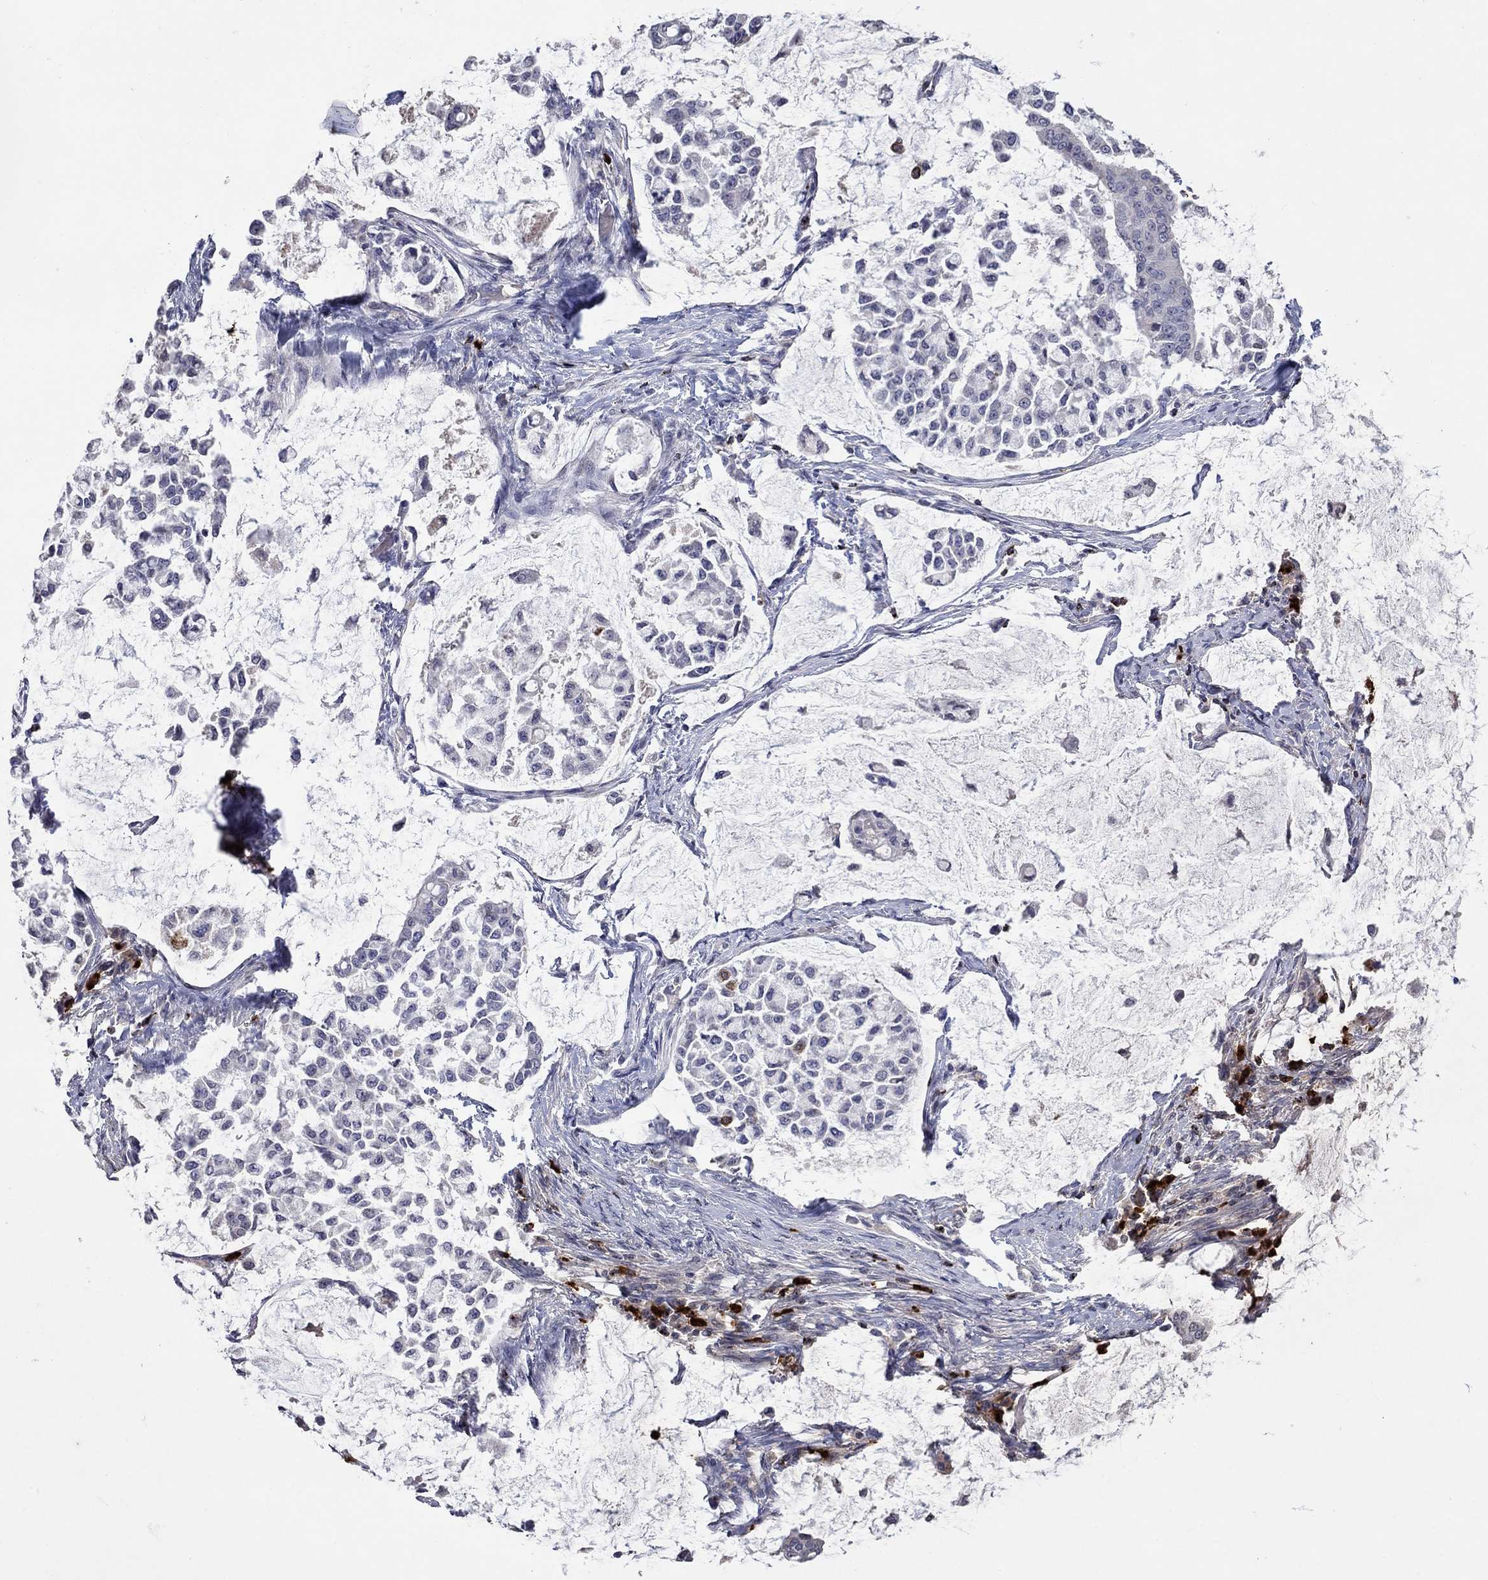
{"staining": {"intensity": "negative", "quantity": "none", "location": "none"}, "tissue": "stomach cancer", "cell_type": "Tumor cells", "image_type": "cancer", "snomed": [{"axis": "morphology", "description": "Adenocarcinoma, NOS"}, {"axis": "topography", "description": "Stomach"}], "caption": "Adenocarcinoma (stomach) stained for a protein using IHC reveals no expression tumor cells.", "gene": "CCL5", "patient": {"sex": "male", "age": 82}}